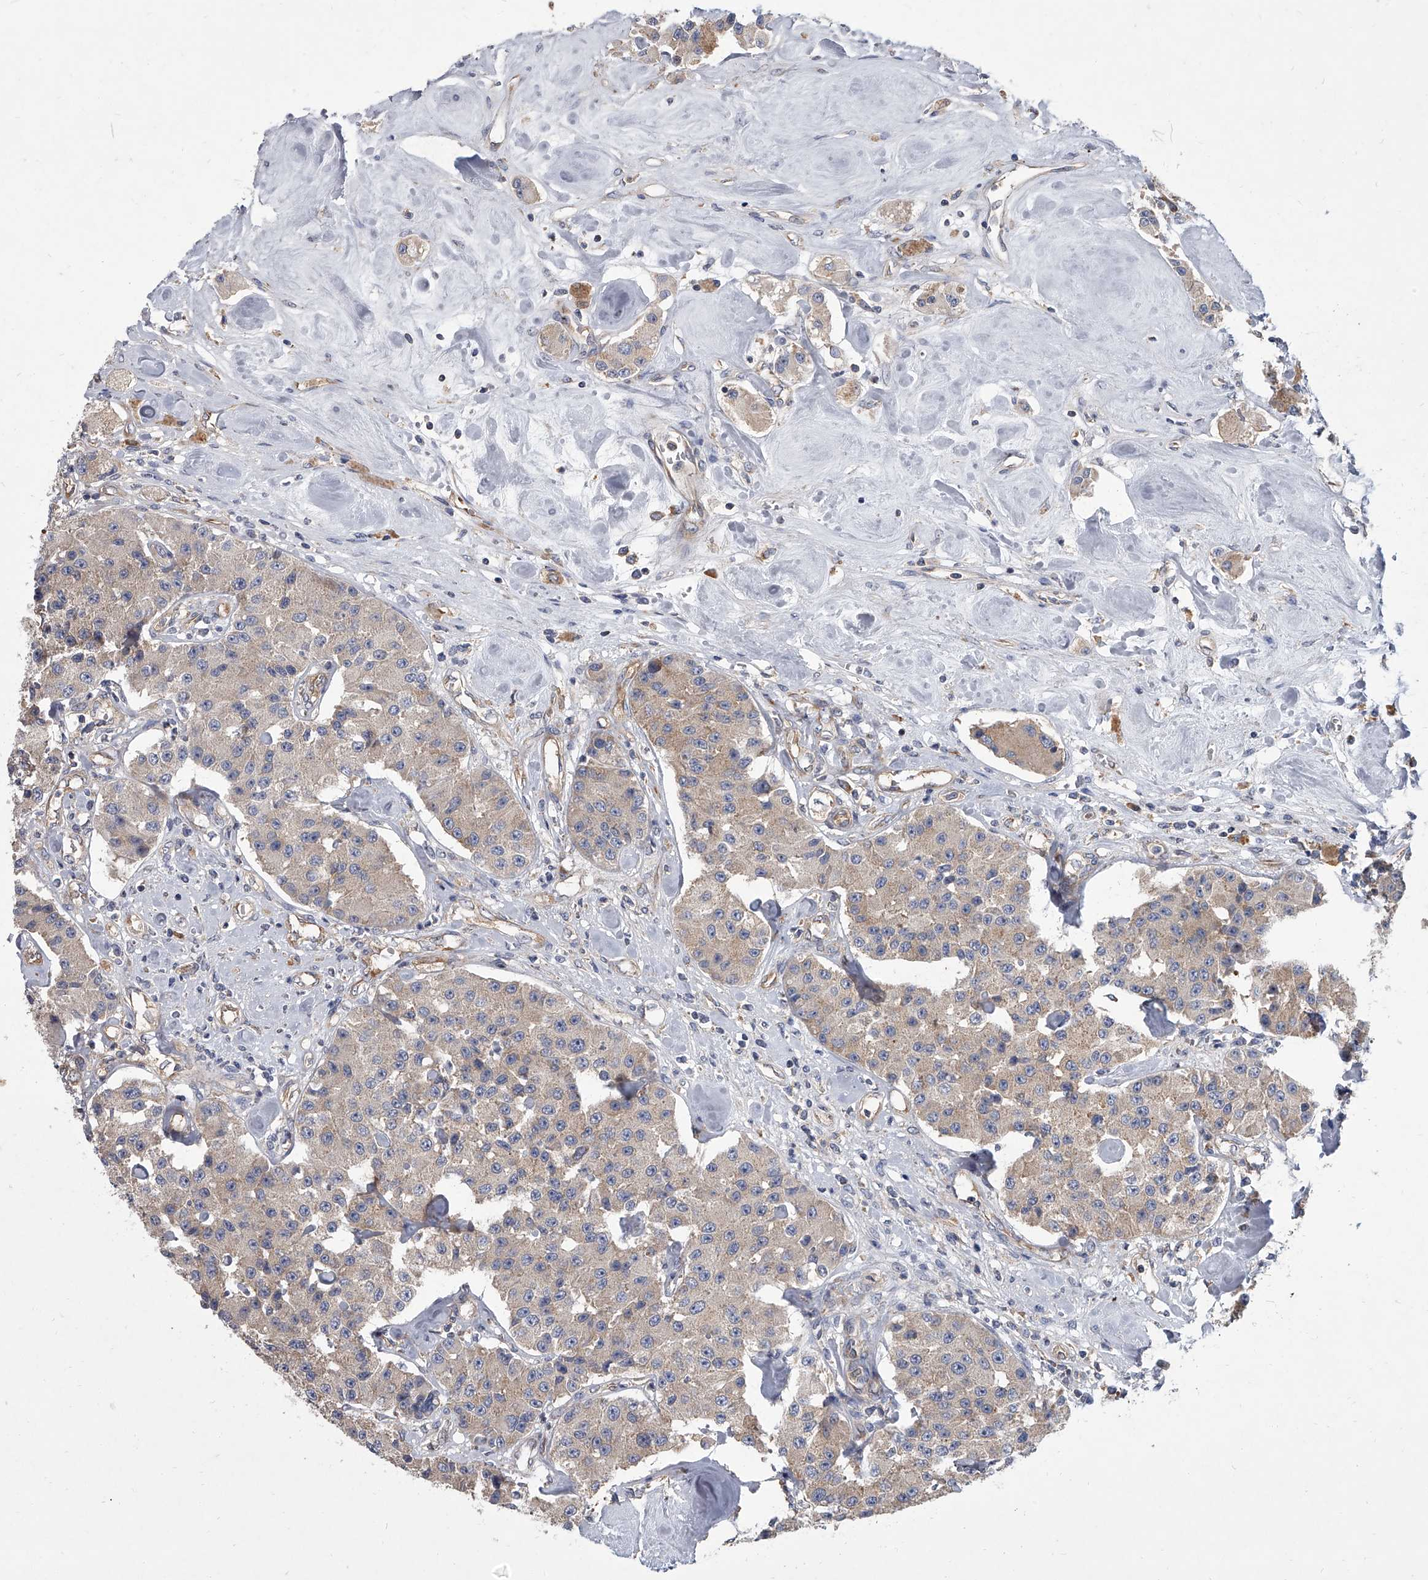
{"staining": {"intensity": "weak", "quantity": "<25%", "location": "cytoplasmic/membranous"}, "tissue": "carcinoid", "cell_type": "Tumor cells", "image_type": "cancer", "snomed": [{"axis": "morphology", "description": "Carcinoid, malignant, NOS"}, {"axis": "topography", "description": "Pancreas"}], "caption": "IHC photomicrograph of neoplastic tissue: malignant carcinoid stained with DAB exhibits no significant protein positivity in tumor cells.", "gene": "EIF2S2", "patient": {"sex": "male", "age": 41}}